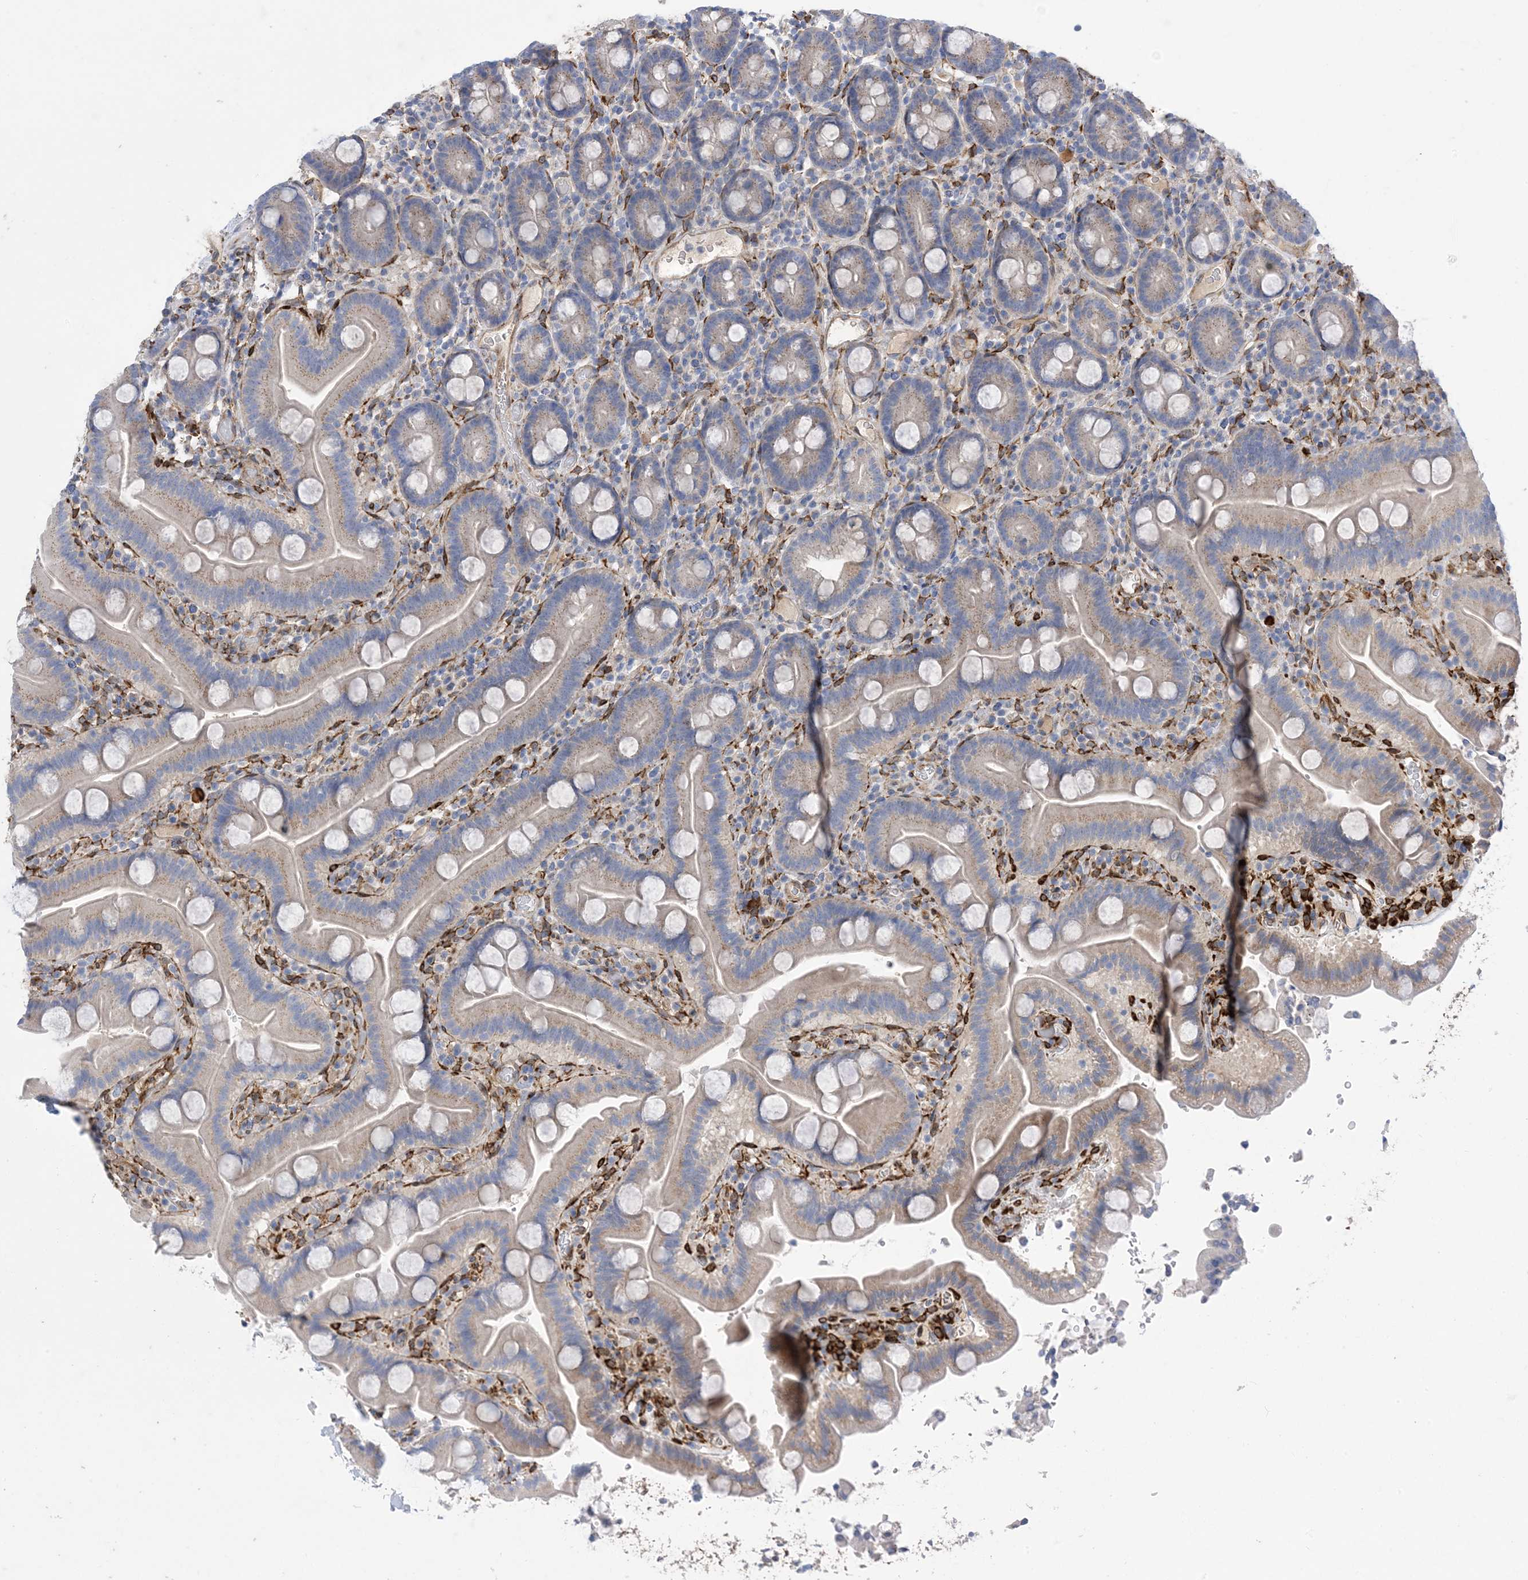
{"staining": {"intensity": "weak", "quantity": "25%-75%", "location": "cytoplasmic/membranous"}, "tissue": "duodenum", "cell_type": "Glandular cells", "image_type": "normal", "snomed": [{"axis": "morphology", "description": "Normal tissue, NOS"}, {"axis": "topography", "description": "Duodenum"}], "caption": "Immunohistochemistry (IHC) photomicrograph of unremarkable duodenum stained for a protein (brown), which displays low levels of weak cytoplasmic/membranous positivity in about 25%-75% of glandular cells.", "gene": "RBMS3", "patient": {"sex": "male", "age": 55}}